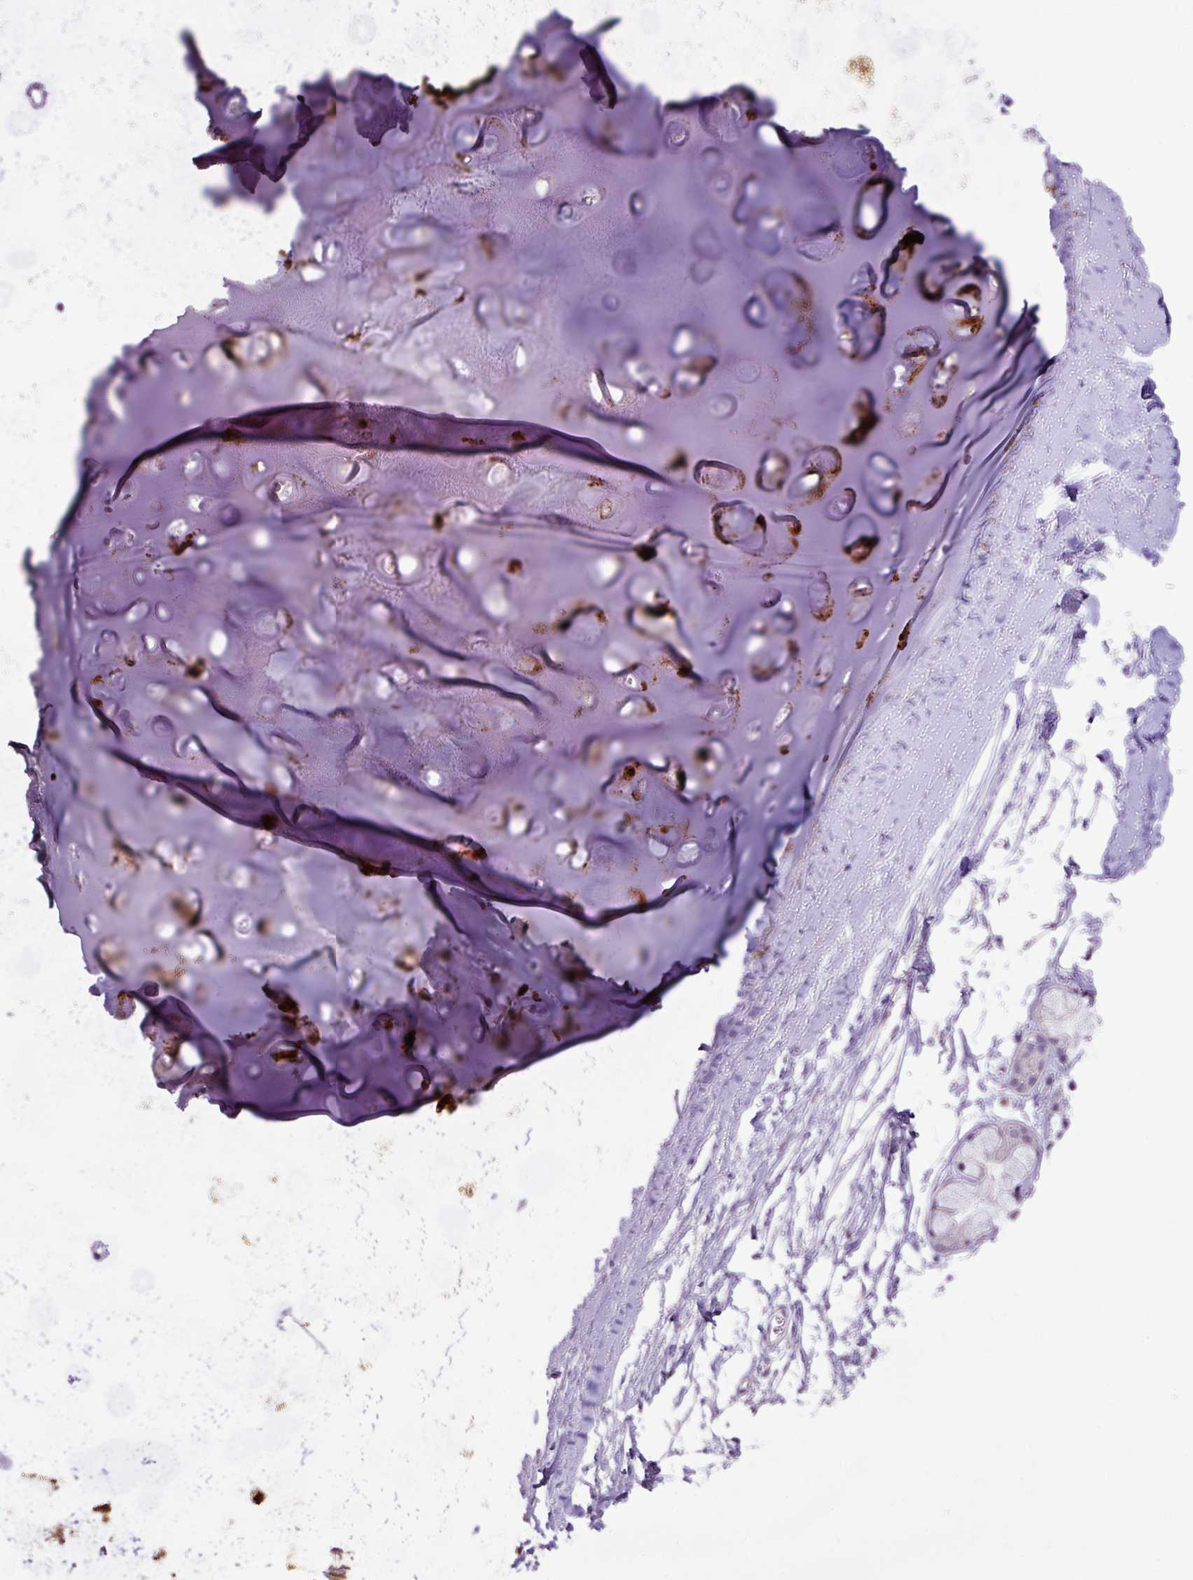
{"staining": {"intensity": "negative", "quantity": "none", "location": "none"}, "tissue": "adipose tissue", "cell_type": "Adipocytes", "image_type": "normal", "snomed": [{"axis": "morphology", "description": "Normal tissue, NOS"}, {"axis": "topography", "description": "Cartilage tissue"}, {"axis": "topography", "description": "Bronchus"}], "caption": "Immunohistochemistry (IHC) of unremarkable human adipose tissue reveals no positivity in adipocytes. (Brightfield microscopy of DAB (3,3'-diaminobenzidine) immunohistochemistry (IHC) at high magnification).", "gene": "DNAJB13", "patient": {"sex": "female", "age": 72}}